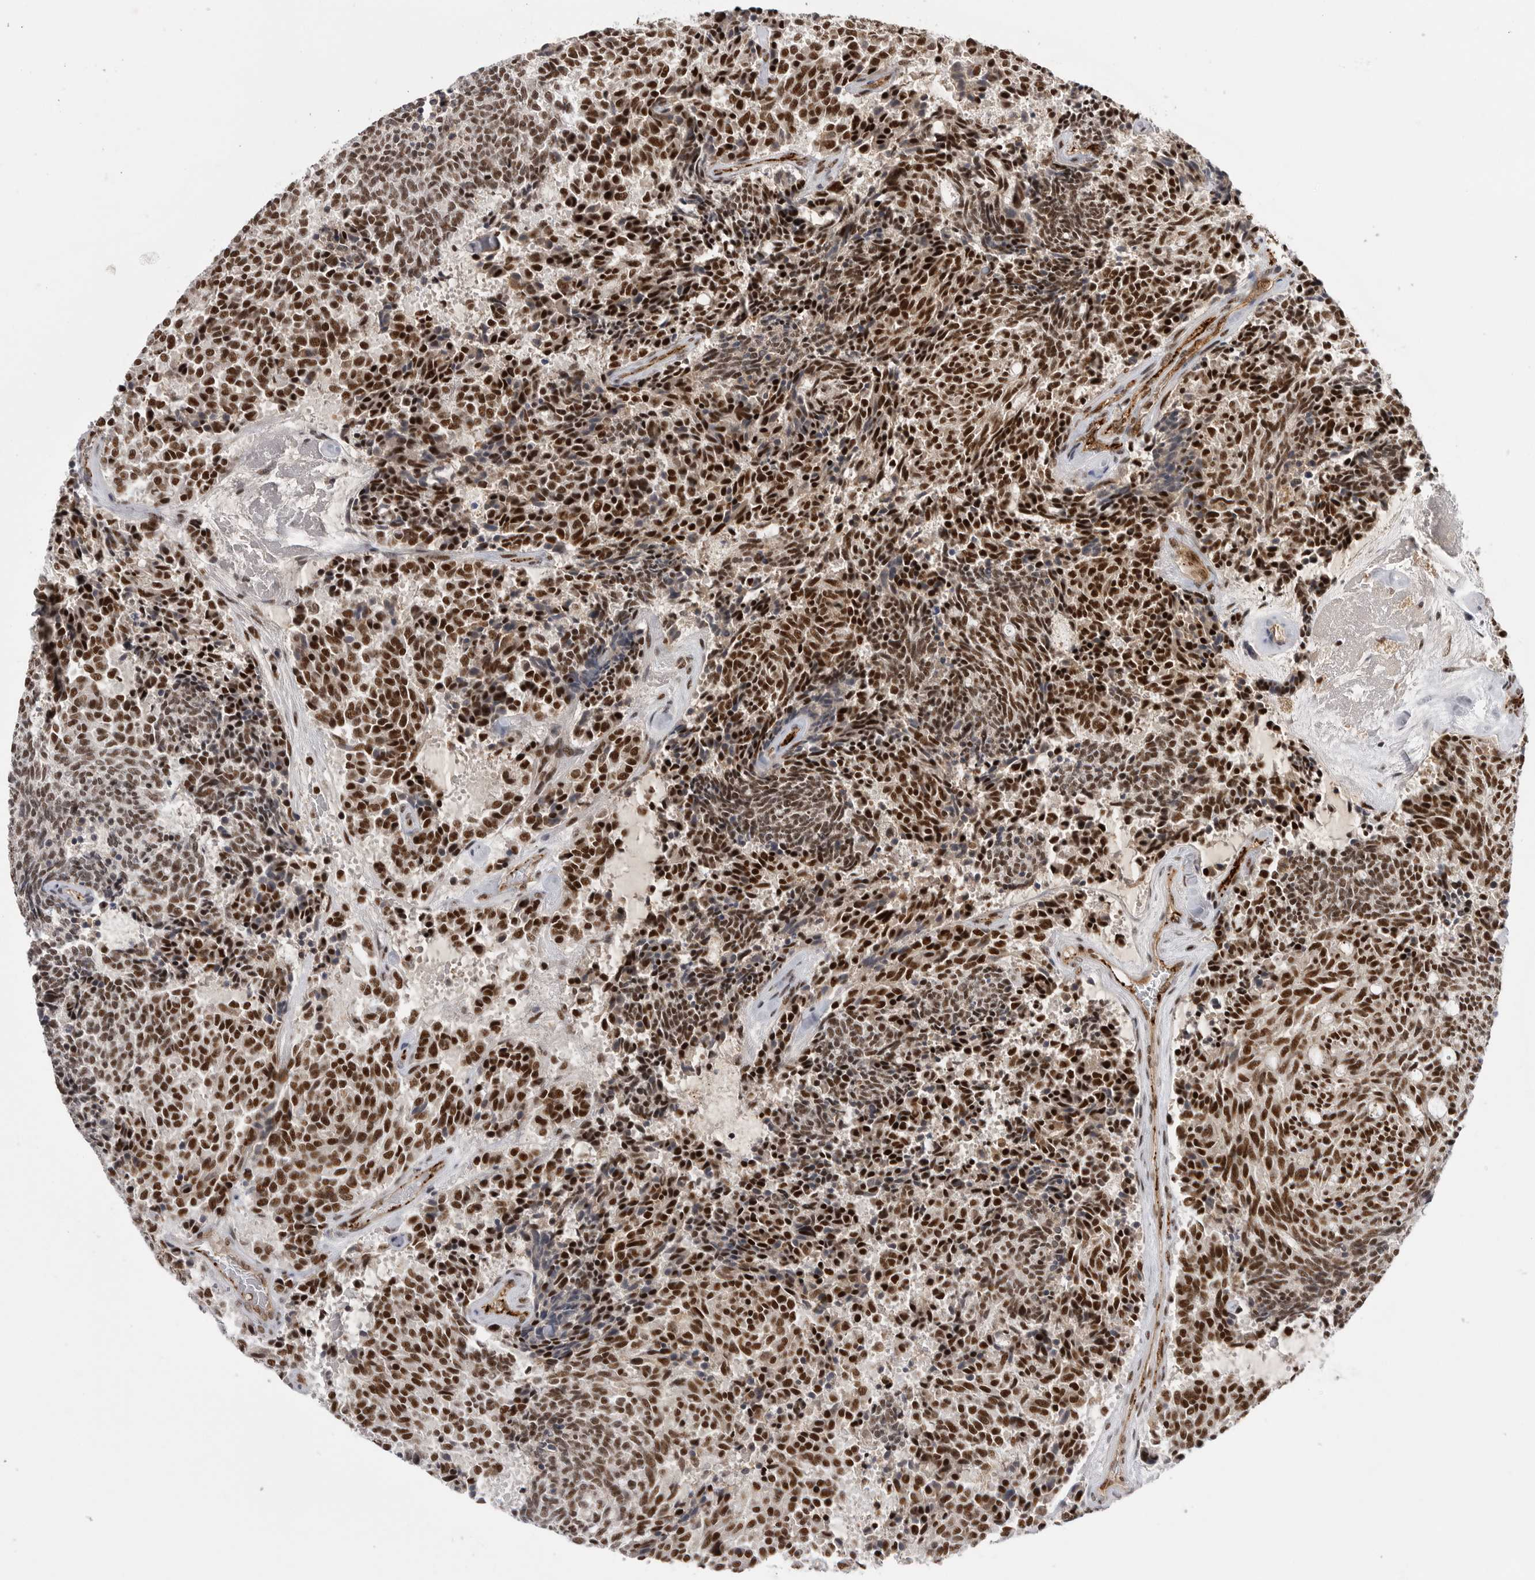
{"staining": {"intensity": "strong", "quantity": ">75%", "location": "nuclear"}, "tissue": "carcinoid", "cell_type": "Tumor cells", "image_type": "cancer", "snomed": [{"axis": "morphology", "description": "Carcinoid, malignant, NOS"}, {"axis": "topography", "description": "Pancreas"}], "caption": "Immunohistochemical staining of carcinoid reveals strong nuclear protein expression in about >75% of tumor cells. Immunohistochemistry (ihc) stains the protein in brown and the nuclei are stained blue.", "gene": "PPP1R8", "patient": {"sex": "female", "age": 54}}